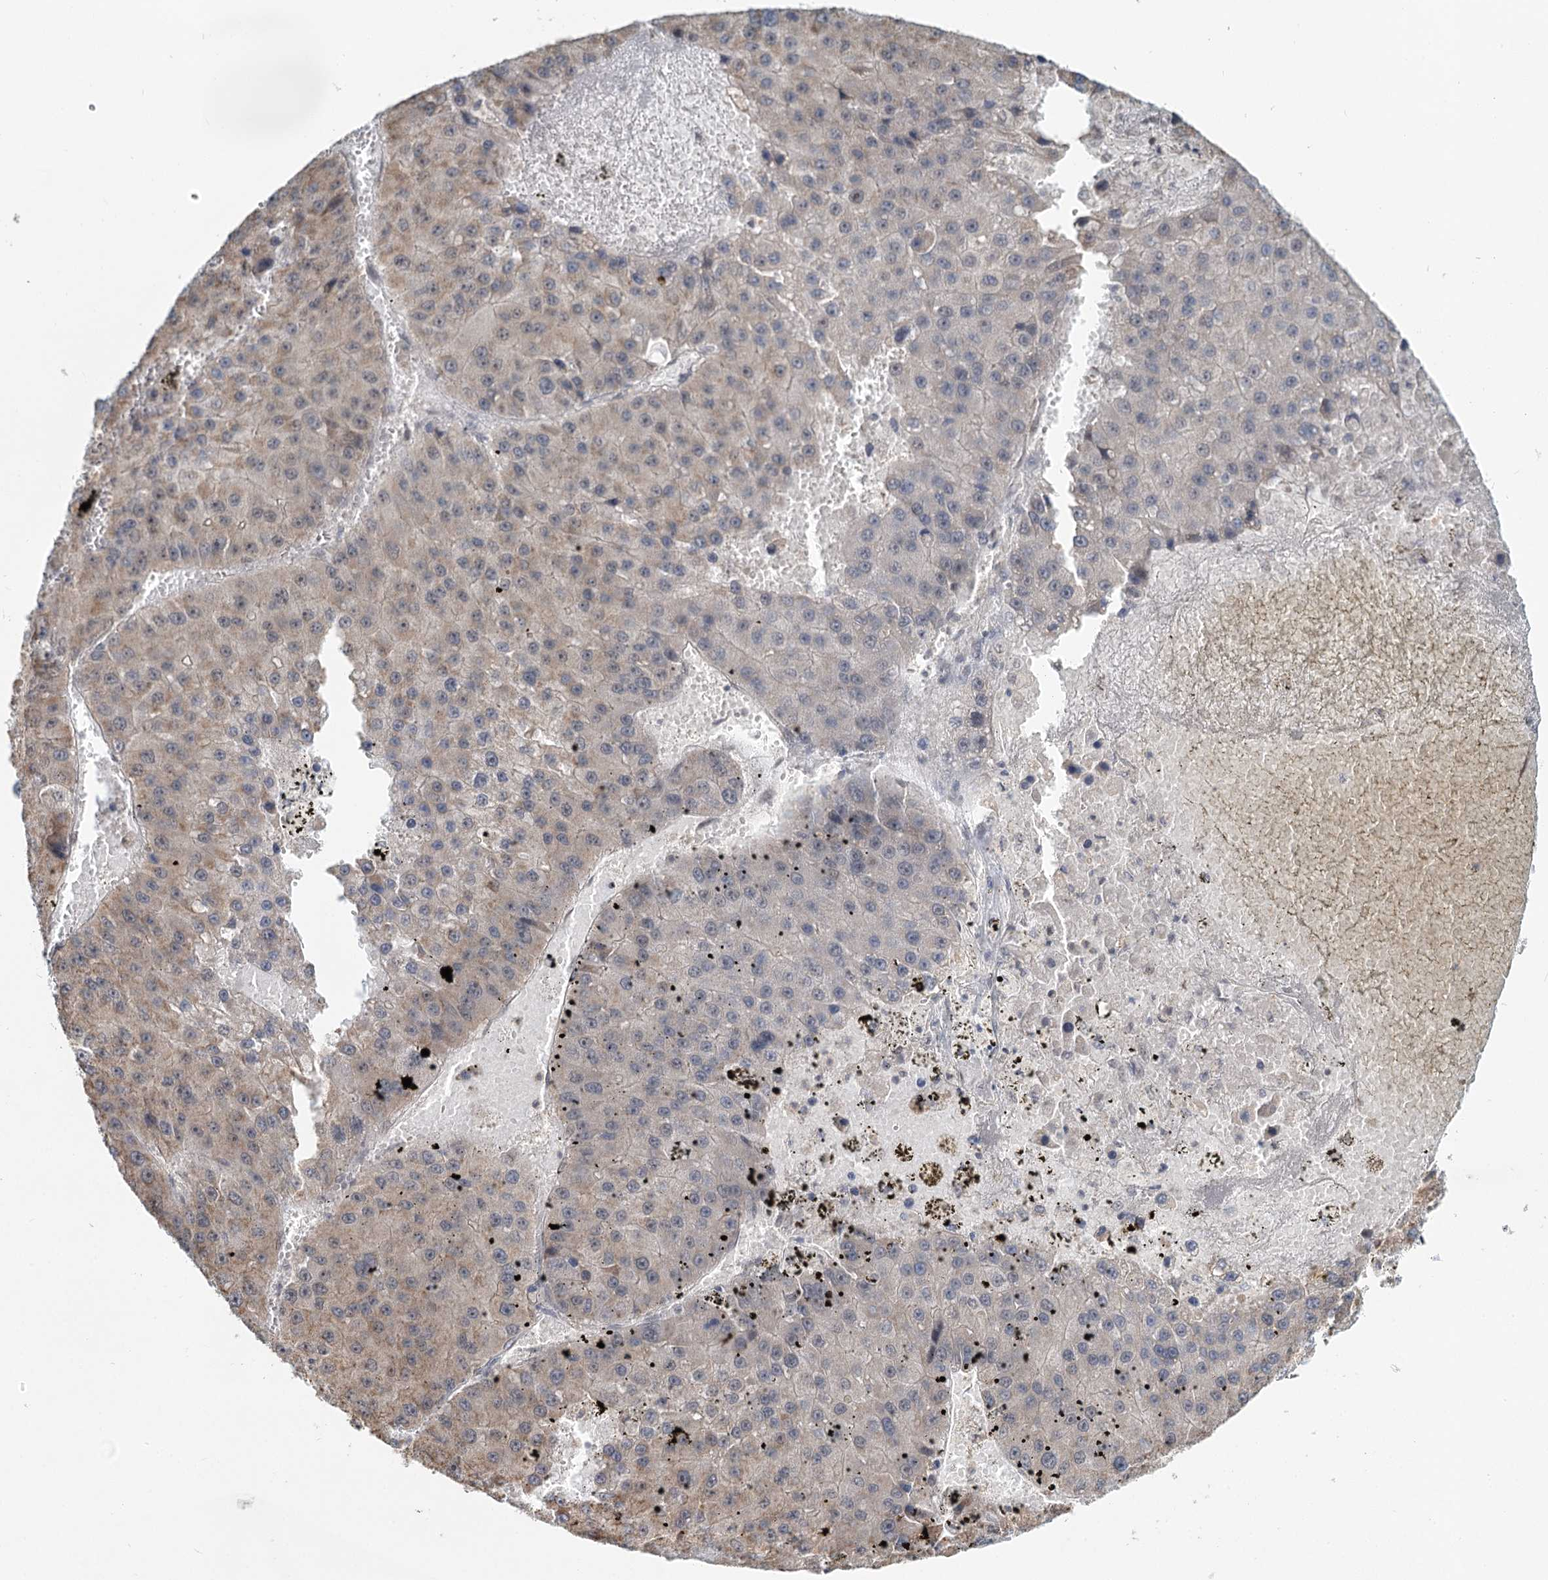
{"staining": {"intensity": "negative", "quantity": "none", "location": "none"}, "tissue": "liver cancer", "cell_type": "Tumor cells", "image_type": "cancer", "snomed": [{"axis": "morphology", "description": "Carcinoma, Hepatocellular, NOS"}, {"axis": "topography", "description": "Liver"}], "caption": "High power microscopy photomicrograph of an immunohistochemistry (IHC) micrograph of liver cancer (hepatocellular carcinoma), revealing no significant expression in tumor cells. Brightfield microscopy of IHC stained with DAB (brown) and hematoxylin (blue), captured at high magnification.", "gene": "GPALPP1", "patient": {"sex": "female", "age": 73}}